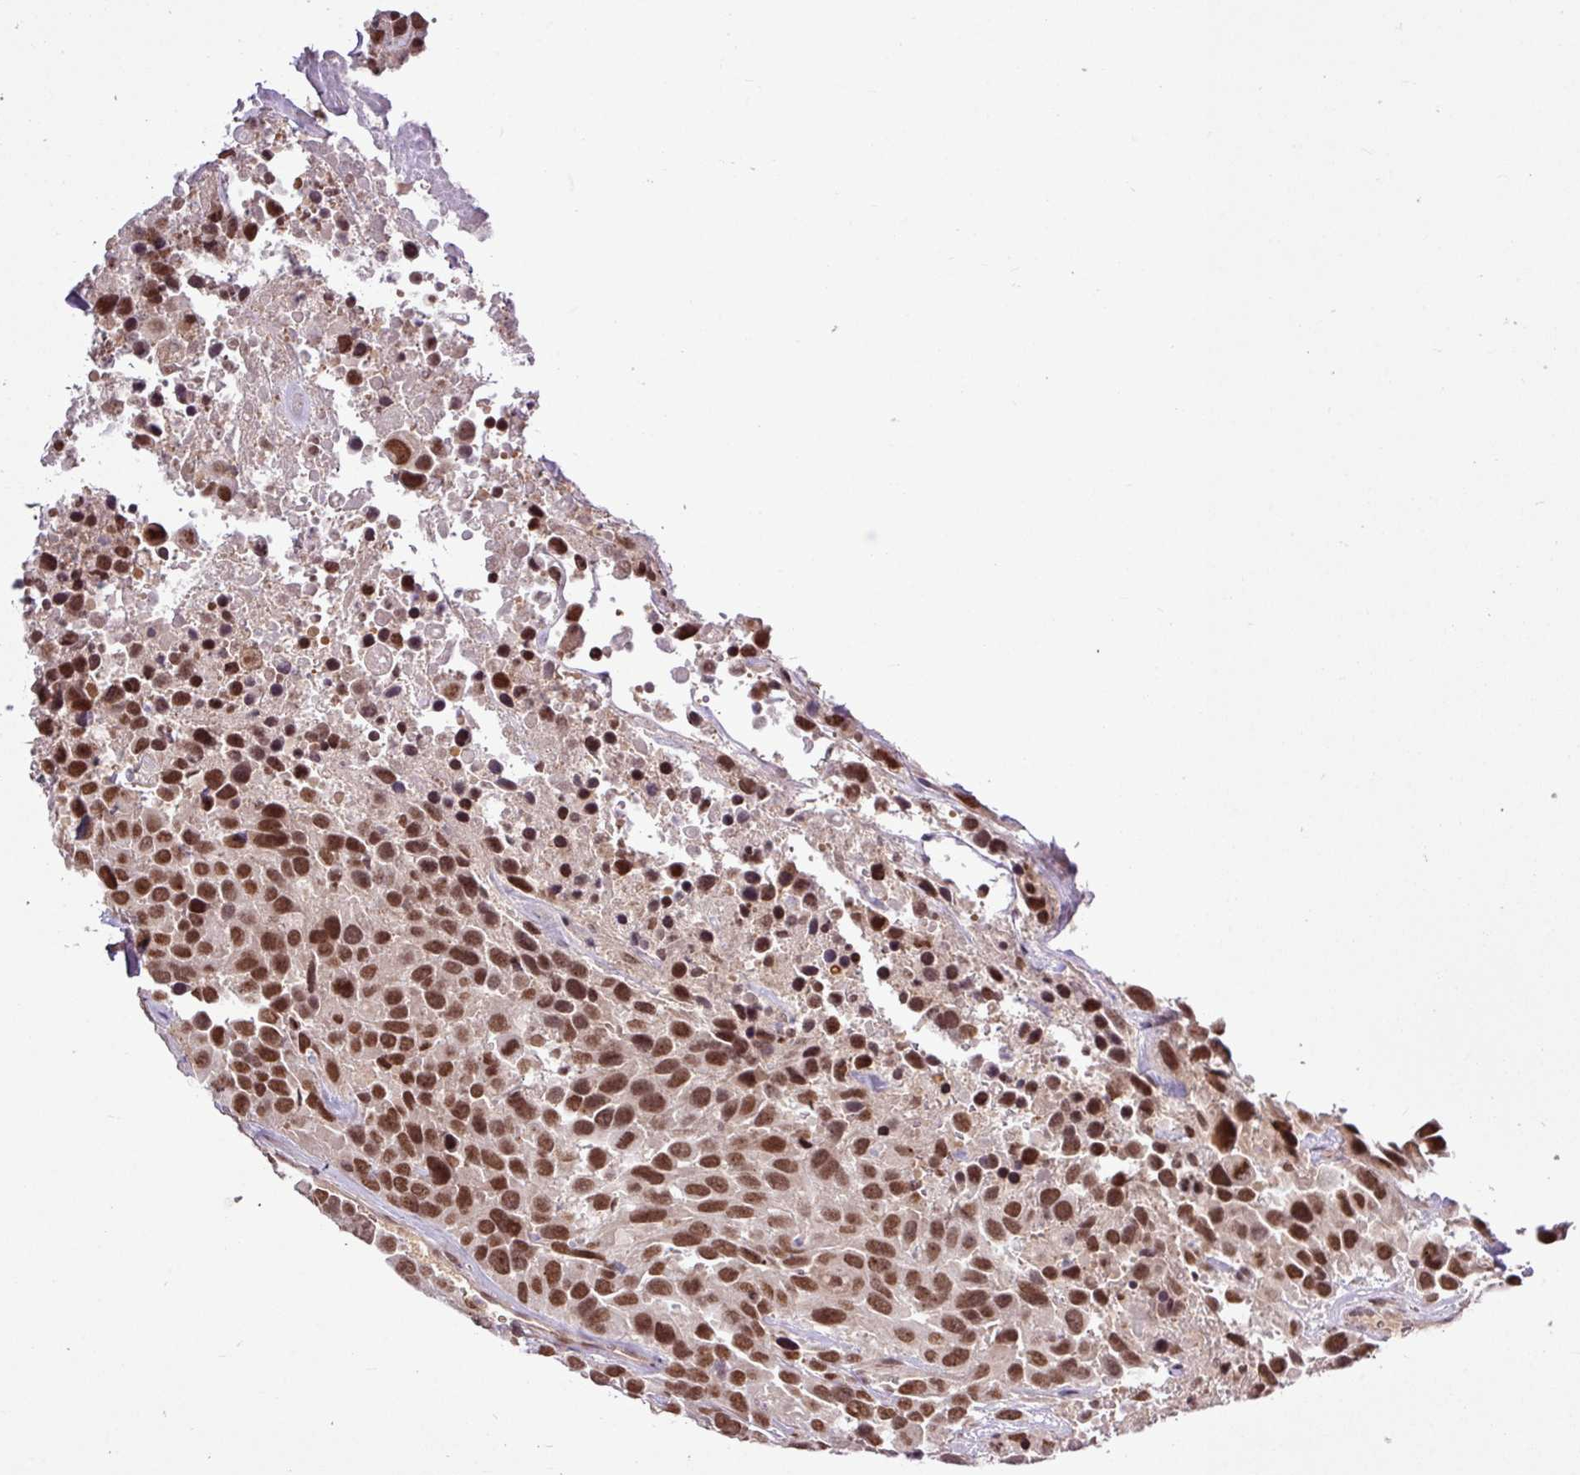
{"staining": {"intensity": "strong", "quantity": ">75%", "location": "nuclear"}, "tissue": "urothelial cancer", "cell_type": "Tumor cells", "image_type": "cancer", "snomed": [{"axis": "morphology", "description": "Urothelial carcinoma, High grade"}, {"axis": "topography", "description": "Urinary bladder"}], "caption": "High-power microscopy captured an immunohistochemistry histopathology image of urothelial cancer, revealing strong nuclear expression in about >75% of tumor cells.", "gene": "ITPKC", "patient": {"sex": "female", "age": 70}}